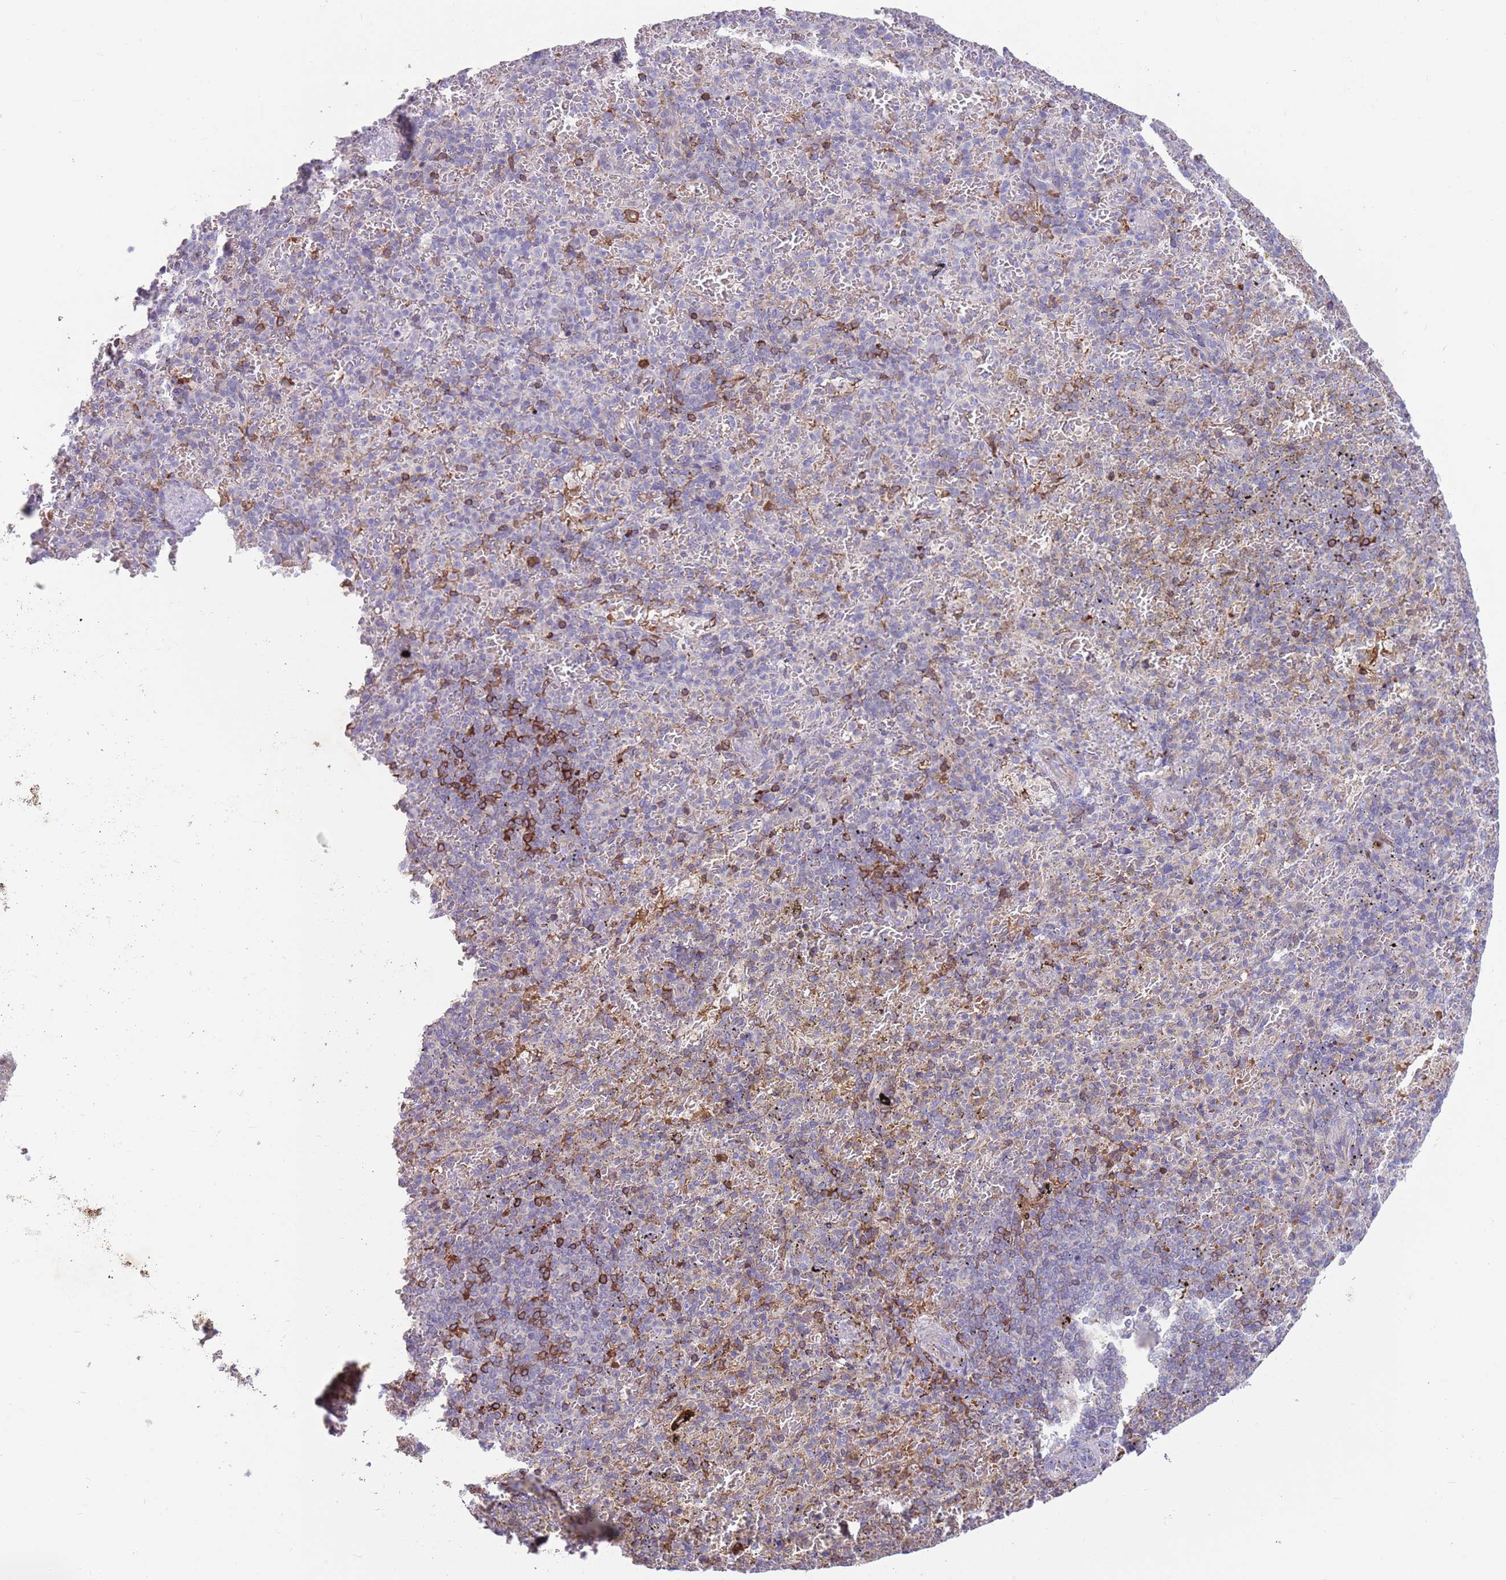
{"staining": {"intensity": "moderate", "quantity": "<25%", "location": "cytoplasmic/membranous"}, "tissue": "spleen", "cell_type": "Cells in red pulp", "image_type": "normal", "snomed": [{"axis": "morphology", "description": "Normal tissue, NOS"}, {"axis": "topography", "description": "Spleen"}], "caption": "The photomicrograph shows immunohistochemical staining of unremarkable spleen. There is moderate cytoplasmic/membranous expression is appreciated in approximately <25% of cells in red pulp.", "gene": "ZNF14", "patient": {"sex": "female", "age": 74}}